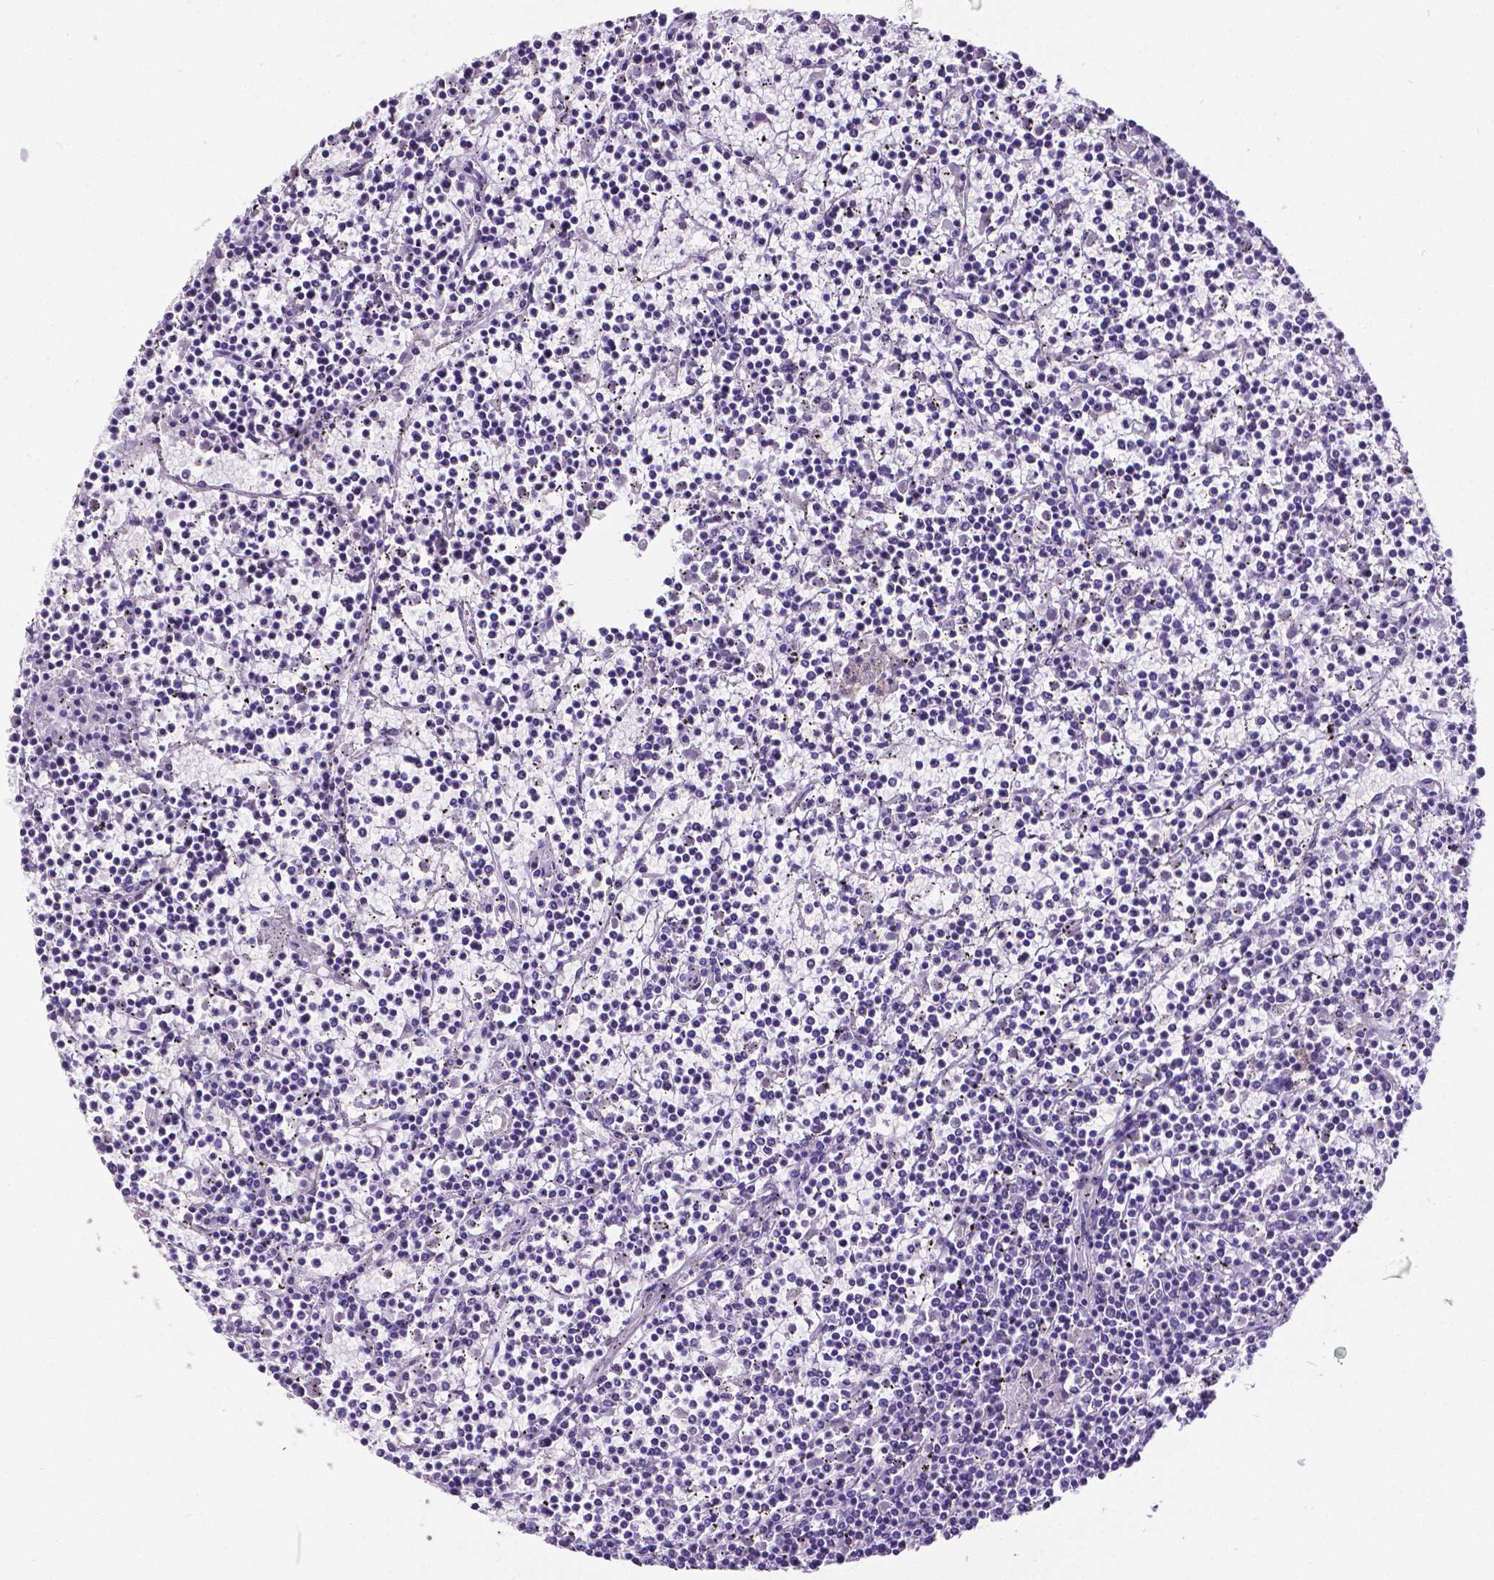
{"staining": {"intensity": "negative", "quantity": "none", "location": "none"}, "tissue": "lymphoma", "cell_type": "Tumor cells", "image_type": "cancer", "snomed": [{"axis": "morphology", "description": "Malignant lymphoma, non-Hodgkin's type, Low grade"}, {"axis": "topography", "description": "Spleen"}], "caption": "Low-grade malignant lymphoma, non-Hodgkin's type was stained to show a protein in brown. There is no significant expression in tumor cells.", "gene": "SATB2", "patient": {"sex": "female", "age": 19}}